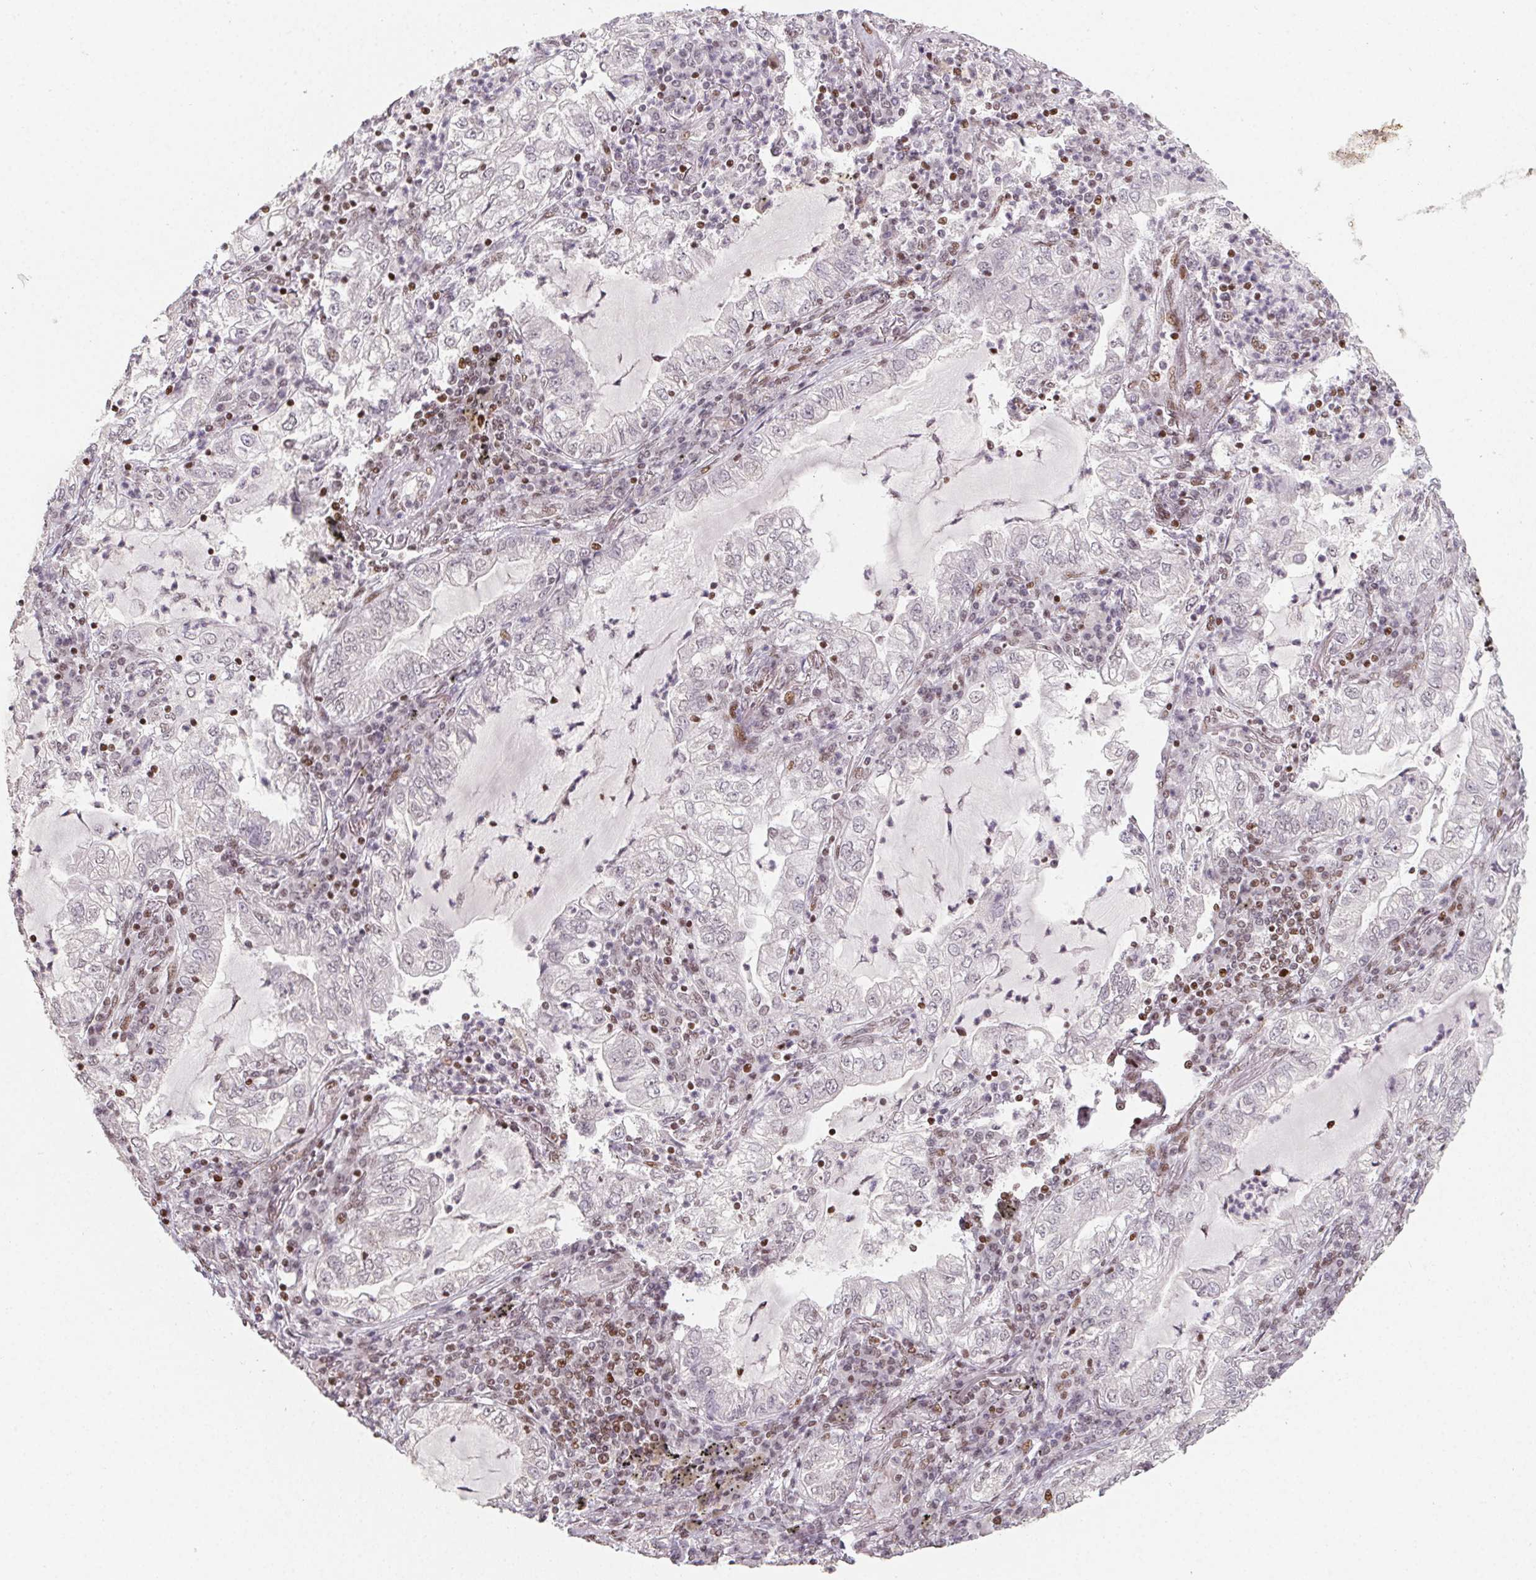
{"staining": {"intensity": "weak", "quantity": "<25%", "location": "nuclear"}, "tissue": "lung cancer", "cell_type": "Tumor cells", "image_type": "cancer", "snomed": [{"axis": "morphology", "description": "Adenocarcinoma, NOS"}, {"axis": "topography", "description": "Lung"}], "caption": "The IHC micrograph has no significant expression in tumor cells of adenocarcinoma (lung) tissue.", "gene": "KMT2A", "patient": {"sex": "female", "age": 73}}